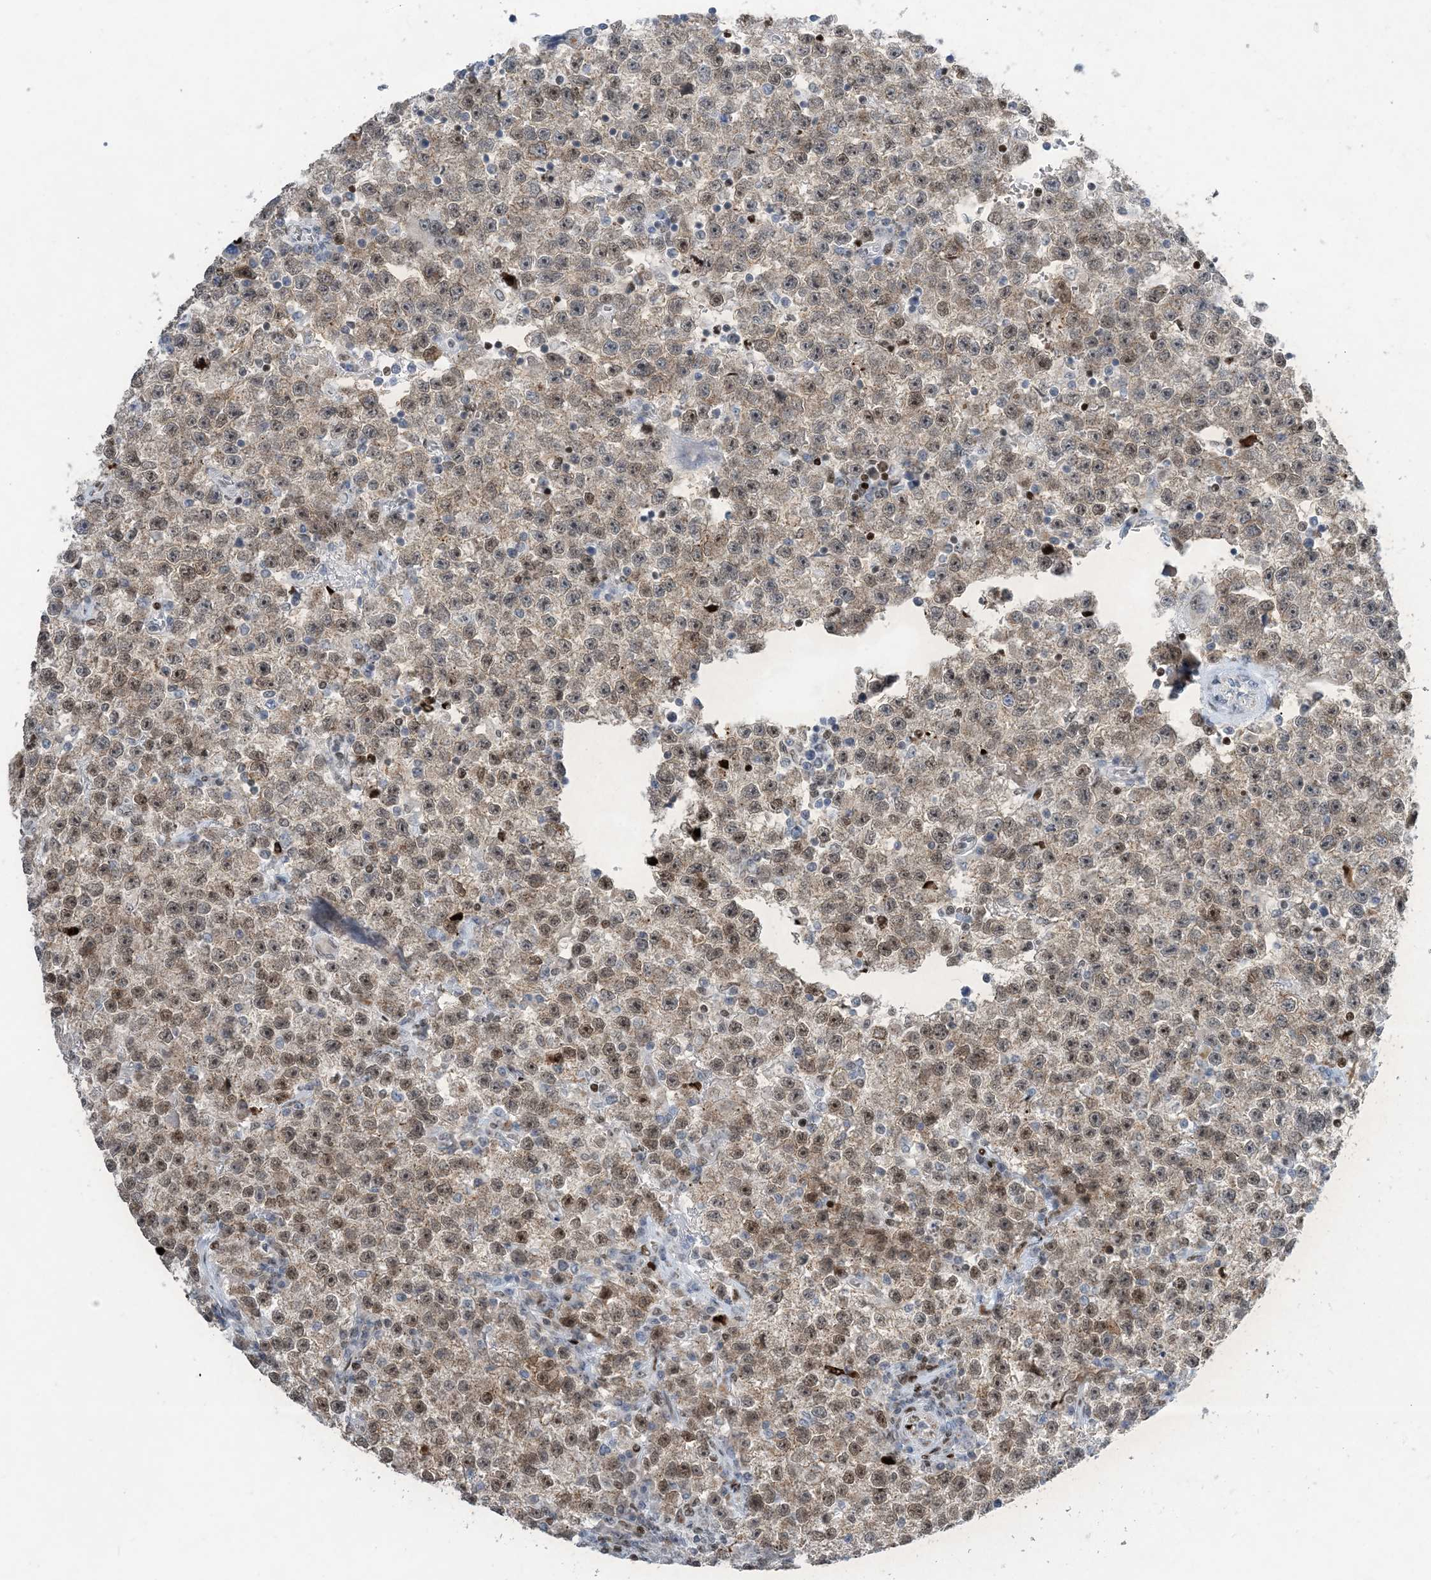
{"staining": {"intensity": "weak", "quantity": "25%-75%", "location": "cytoplasmic/membranous,nuclear"}, "tissue": "testis cancer", "cell_type": "Tumor cells", "image_type": "cancer", "snomed": [{"axis": "morphology", "description": "Seminoma, NOS"}, {"axis": "topography", "description": "Testis"}], "caption": "An immunohistochemistry micrograph of neoplastic tissue is shown. Protein staining in brown highlights weak cytoplasmic/membranous and nuclear positivity in seminoma (testis) within tumor cells.", "gene": "SLC25A53", "patient": {"sex": "male", "age": 22}}